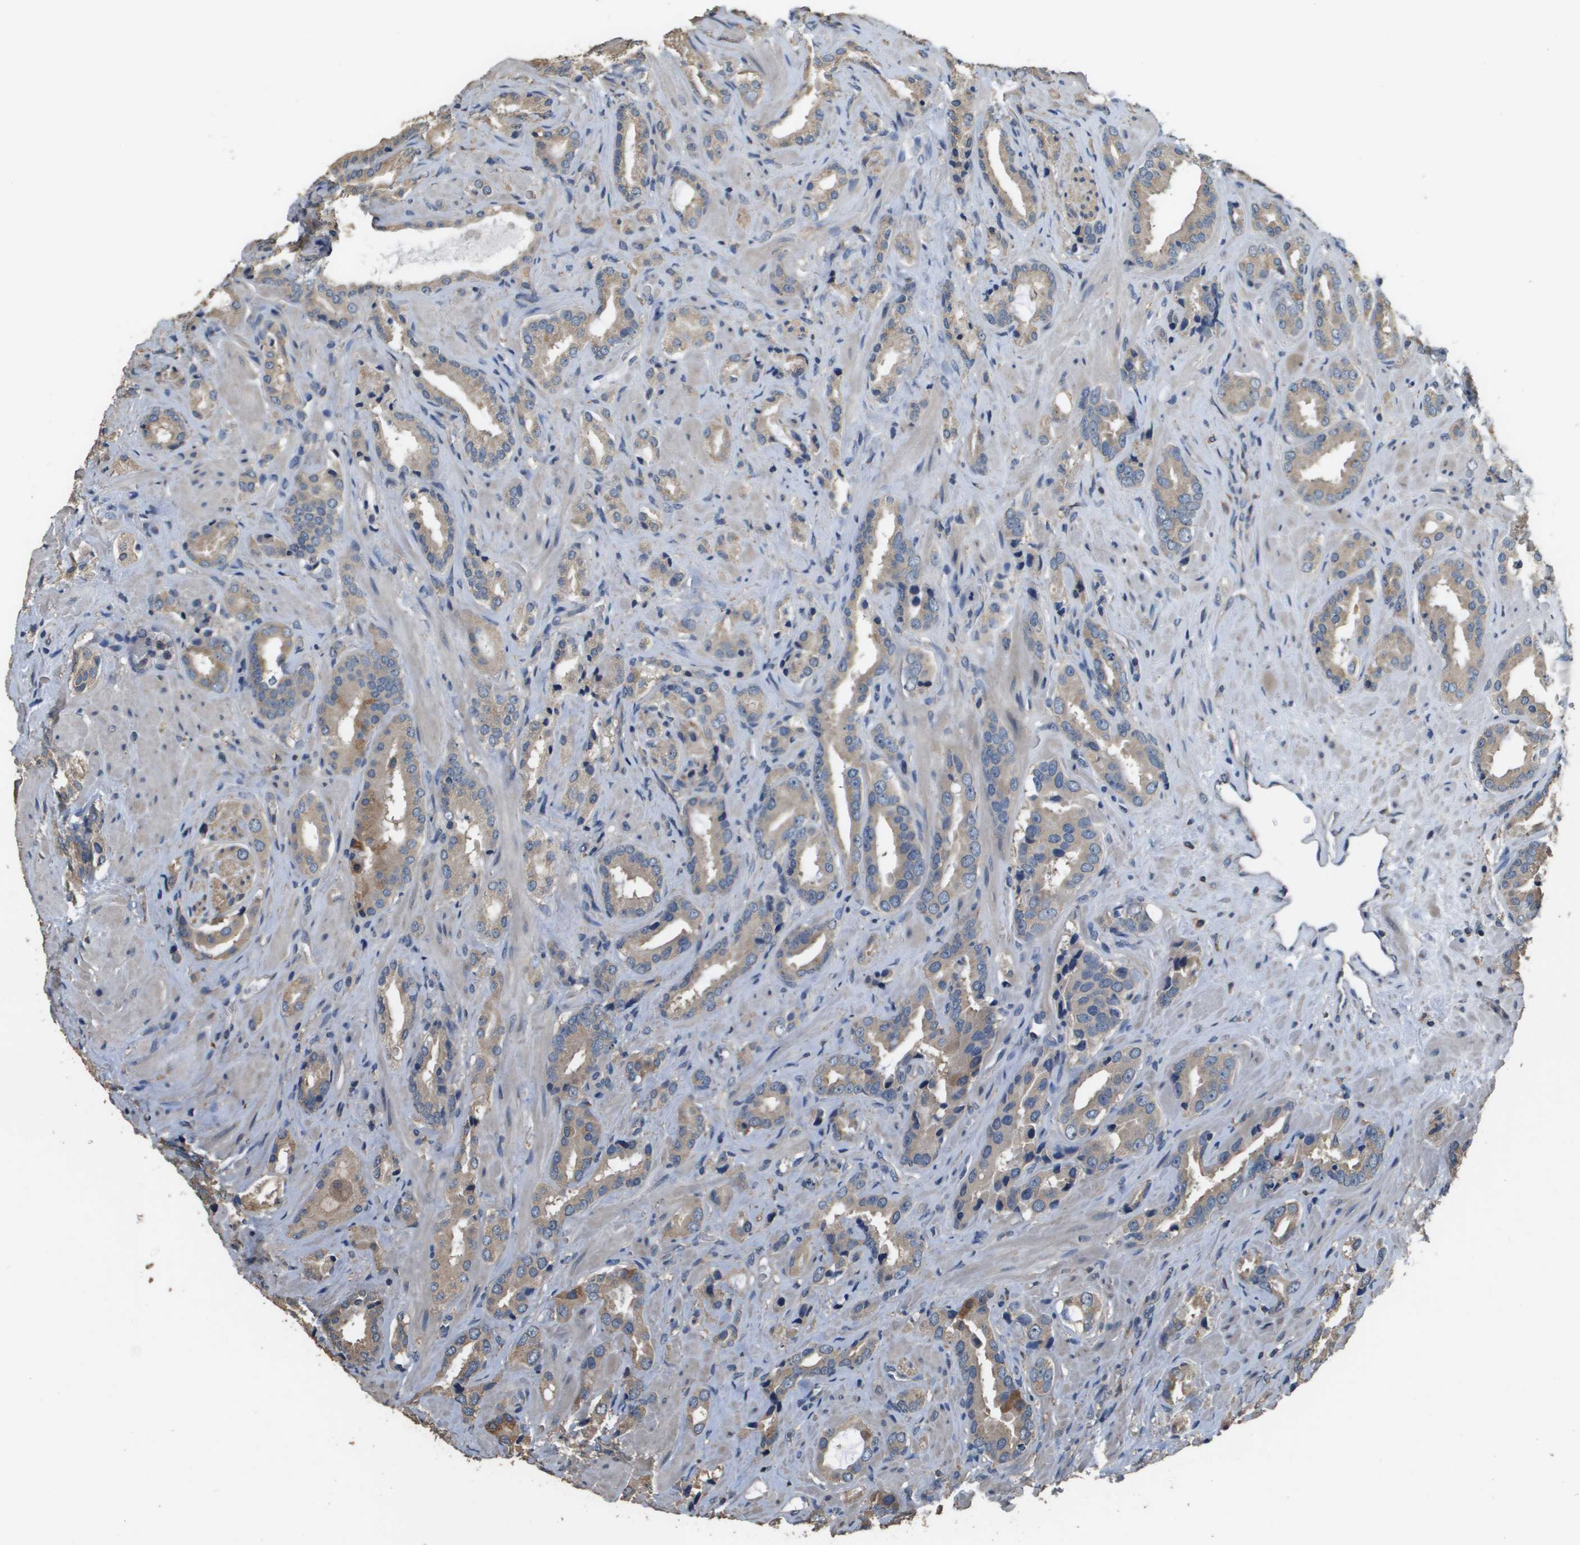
{"staining": {"intensity": "weak", "quantity": ">75%", "location": "cytoplasmic/membranous"}, "tissue": "prostate cancer", "cell_type": "Tumor cells", "image_type": "cancer", "snomed": [{"axis": "morphology", "description": "Adenocarcinoma, High grade"}, {"axis": "topography", "description": "Prostate"}], "caption": "Immunohistochemical staining of human high-grade adenocarcinoma (prostate) demonstrates low levels of weak cytoplasmic/membranous expression in approximately >75% of tumor cells.", "gene": "RAB6B", "patient": {"sex": "male", "age": 64}}